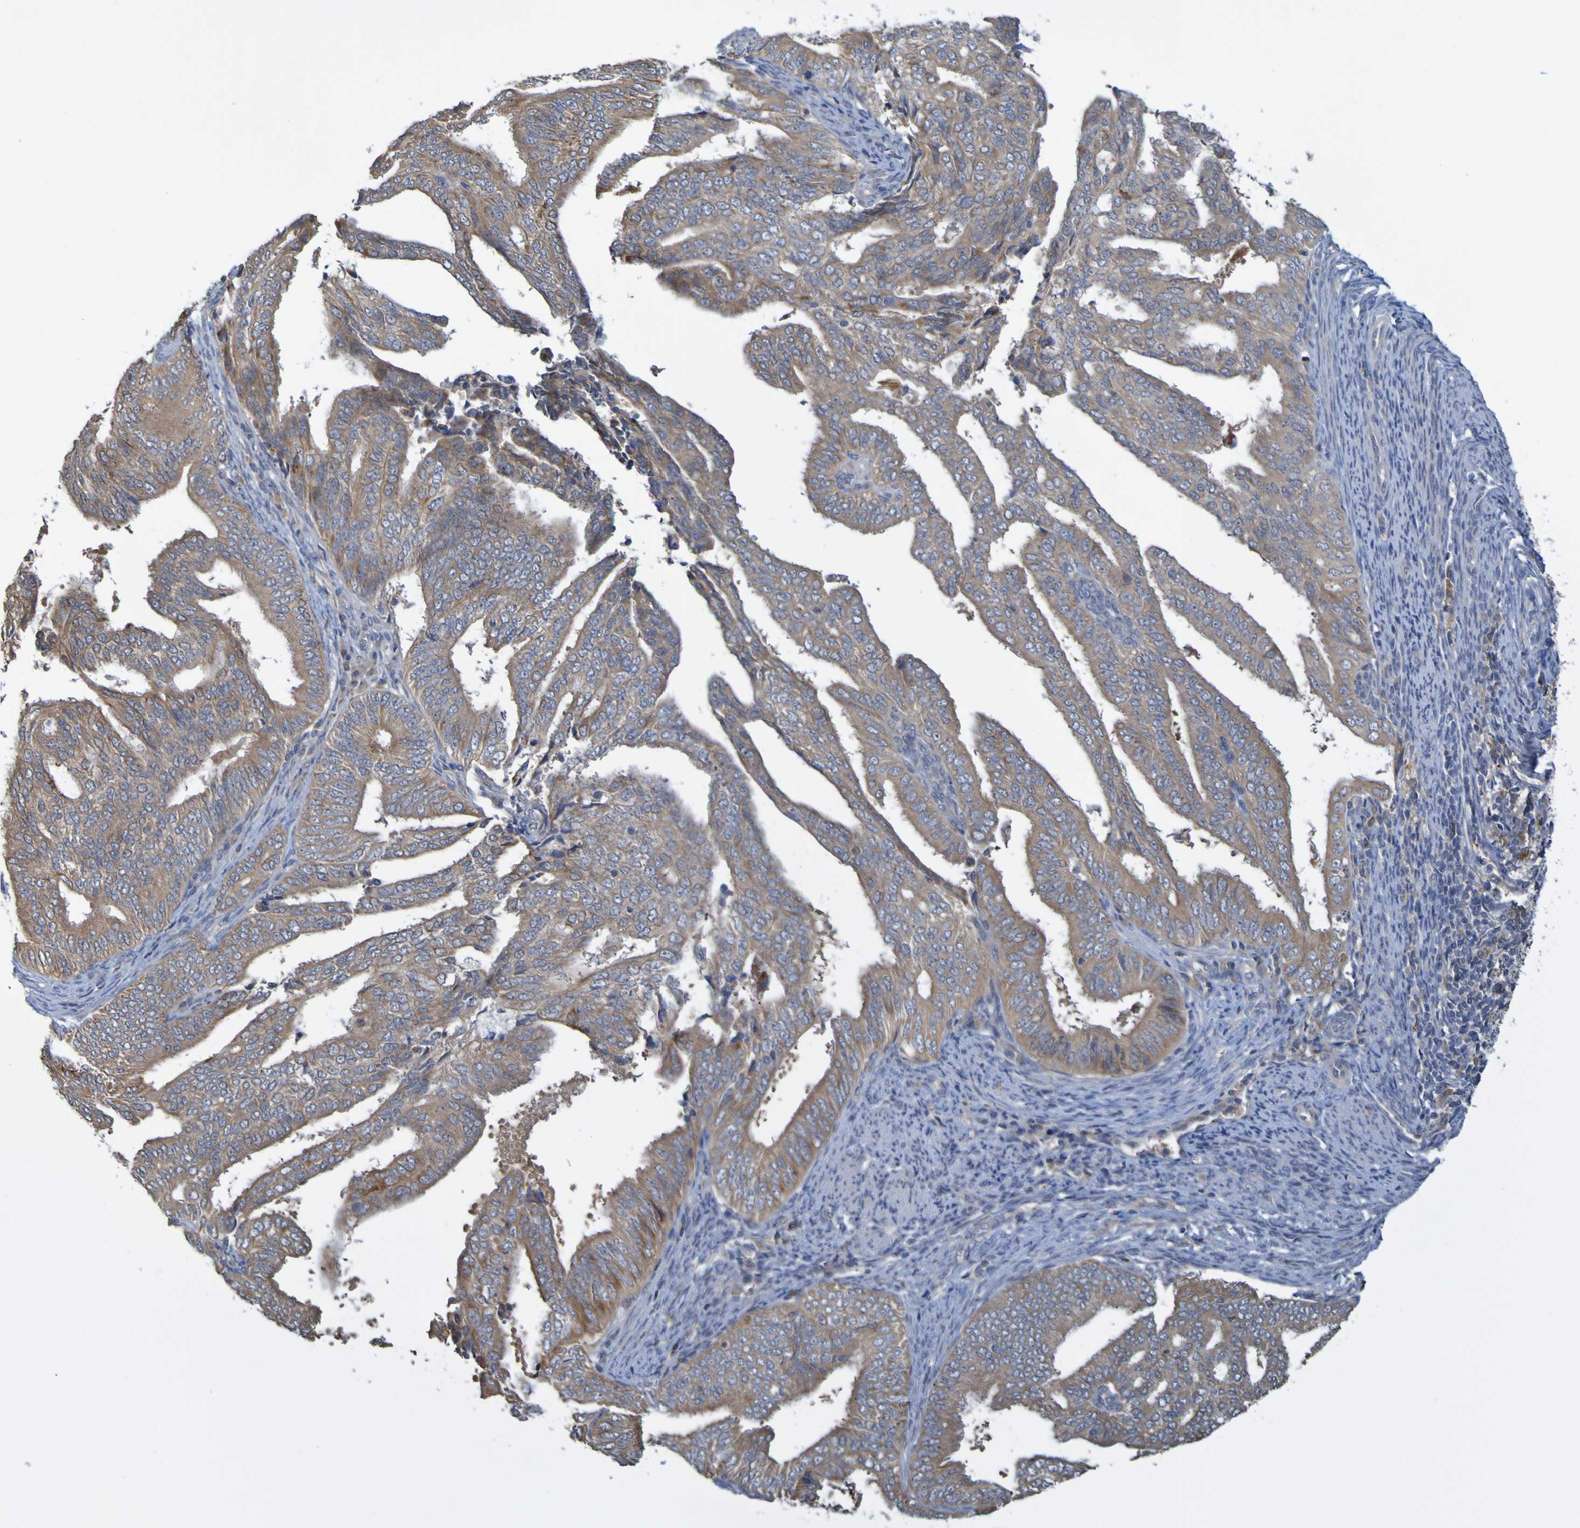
{"staining": {"intensity": "moderate", "quantity": ">75%", "location": "cytoplasmic/membranous"}, "tissue": "endometrial cancer", "cell_type": "Tumor cells", "image_type": "cancer", "snomed": [{"axis": "morphology", "description": "Adenocarcinoma, NOS"}, {"axis": "topography", "description": "Endometrium"}], "caption": "IHC (DAB (3,3'-diaminobenzidine)) staining of human endometrial cancer exhibits moderate cytoplasmic/membranous protein positivity in about >75% of tumor cells.", "gene": "NAV2", "patient": {"sex": "female", "age": 58}}